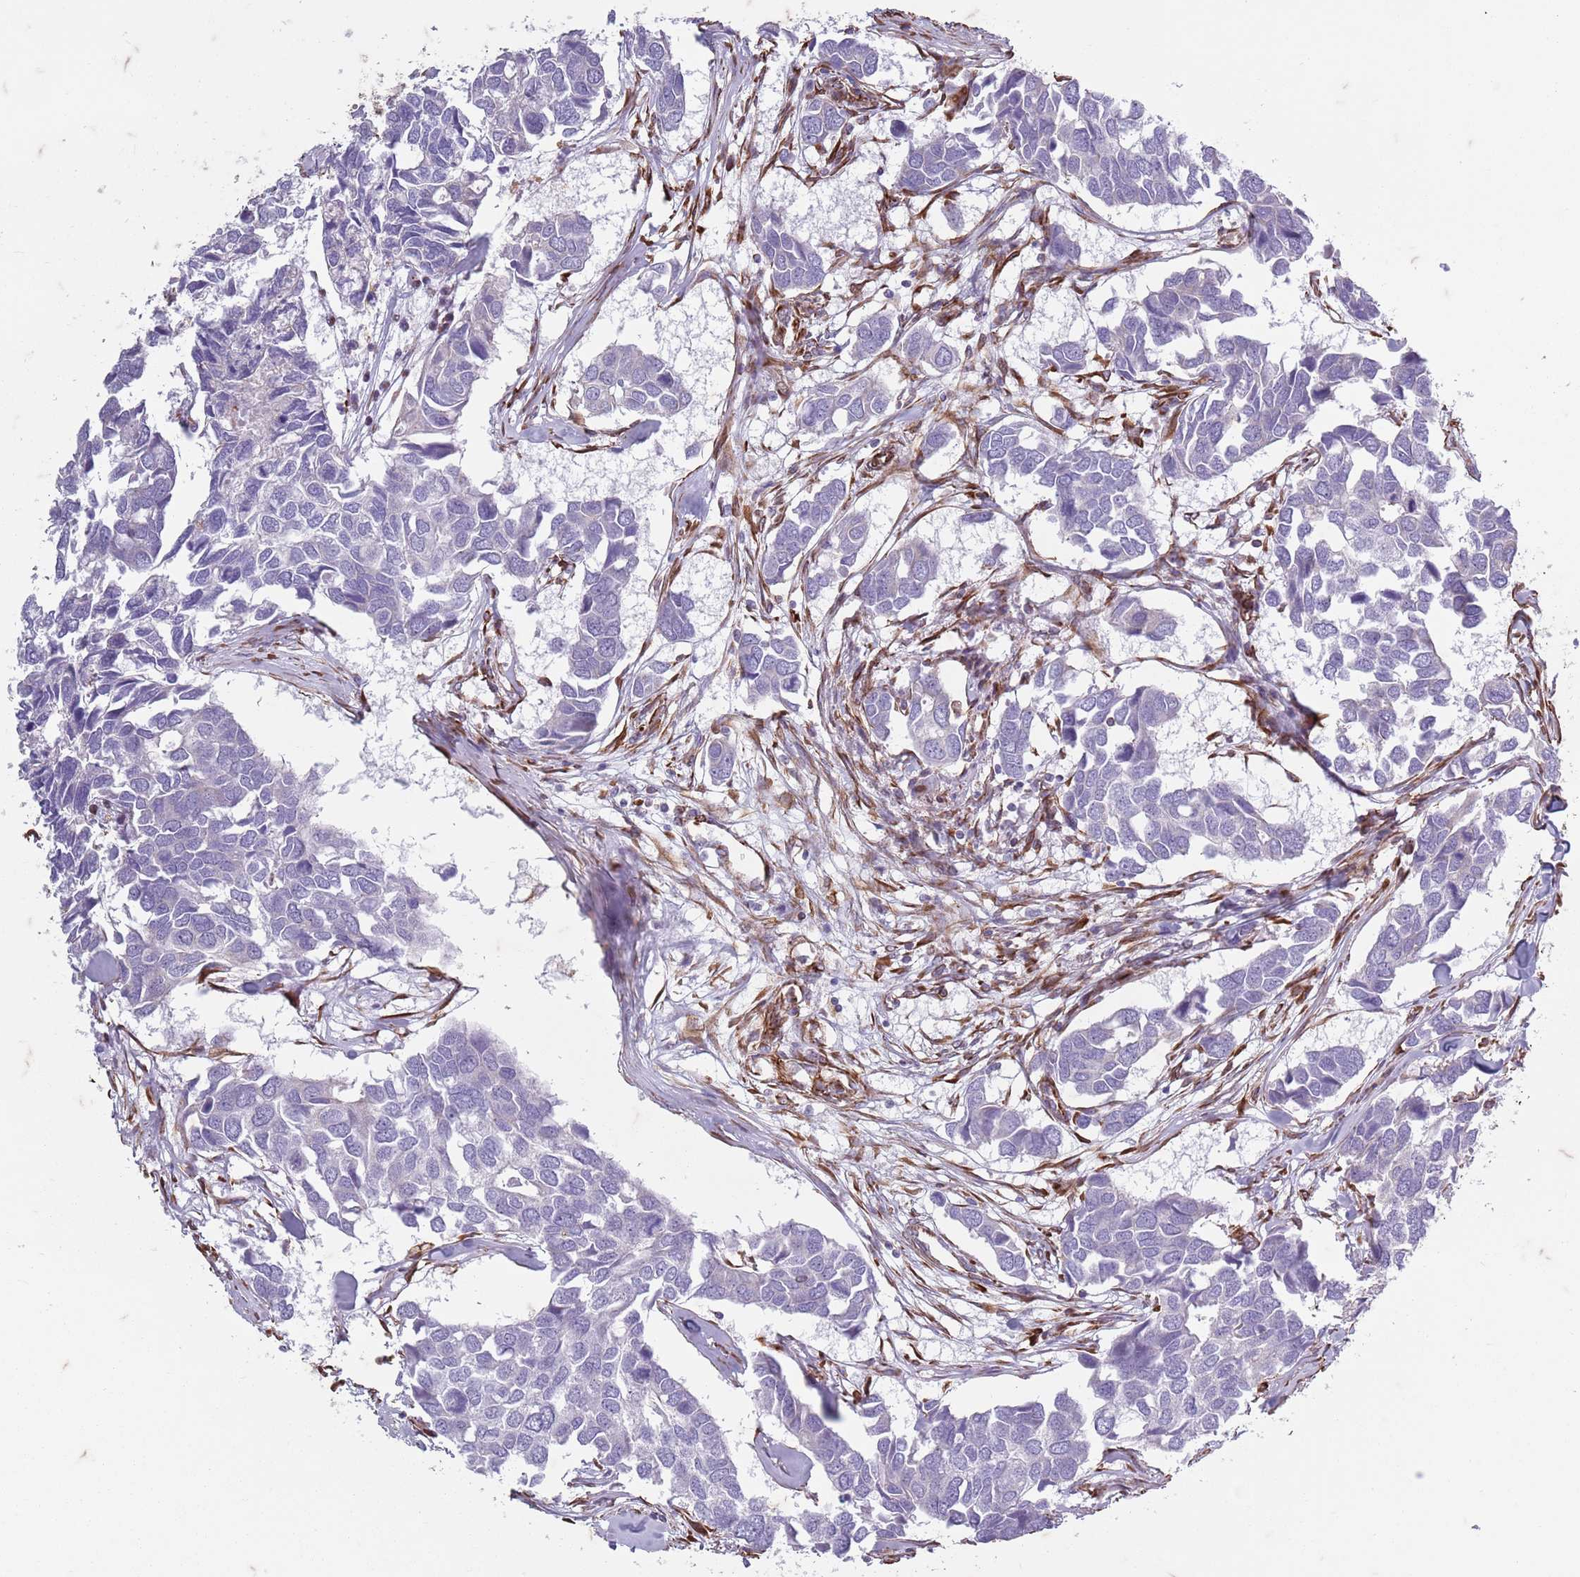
{"staining": {"intensity": "negative", "quantity": "none", "location": "none"}, "tissue": "breast cancer", "cell_type": "Tumor cells", "image_type": "cancer", "snomed": [{"axis": "morphology", "description": "Duct carcinoma"}, {"axis": "topography", "description": "Breast"}], "caption": "High magnification brightfield microscopy of breast invasive ductal carcinoma stained with DAB (3,3'-diaminobenzidine) (brown) and counterstained with hematoxylin (blue): tumor cells show no significant staining.", "gene": "TAS2R38", "patient": {"sex": "female", "age": 83}}